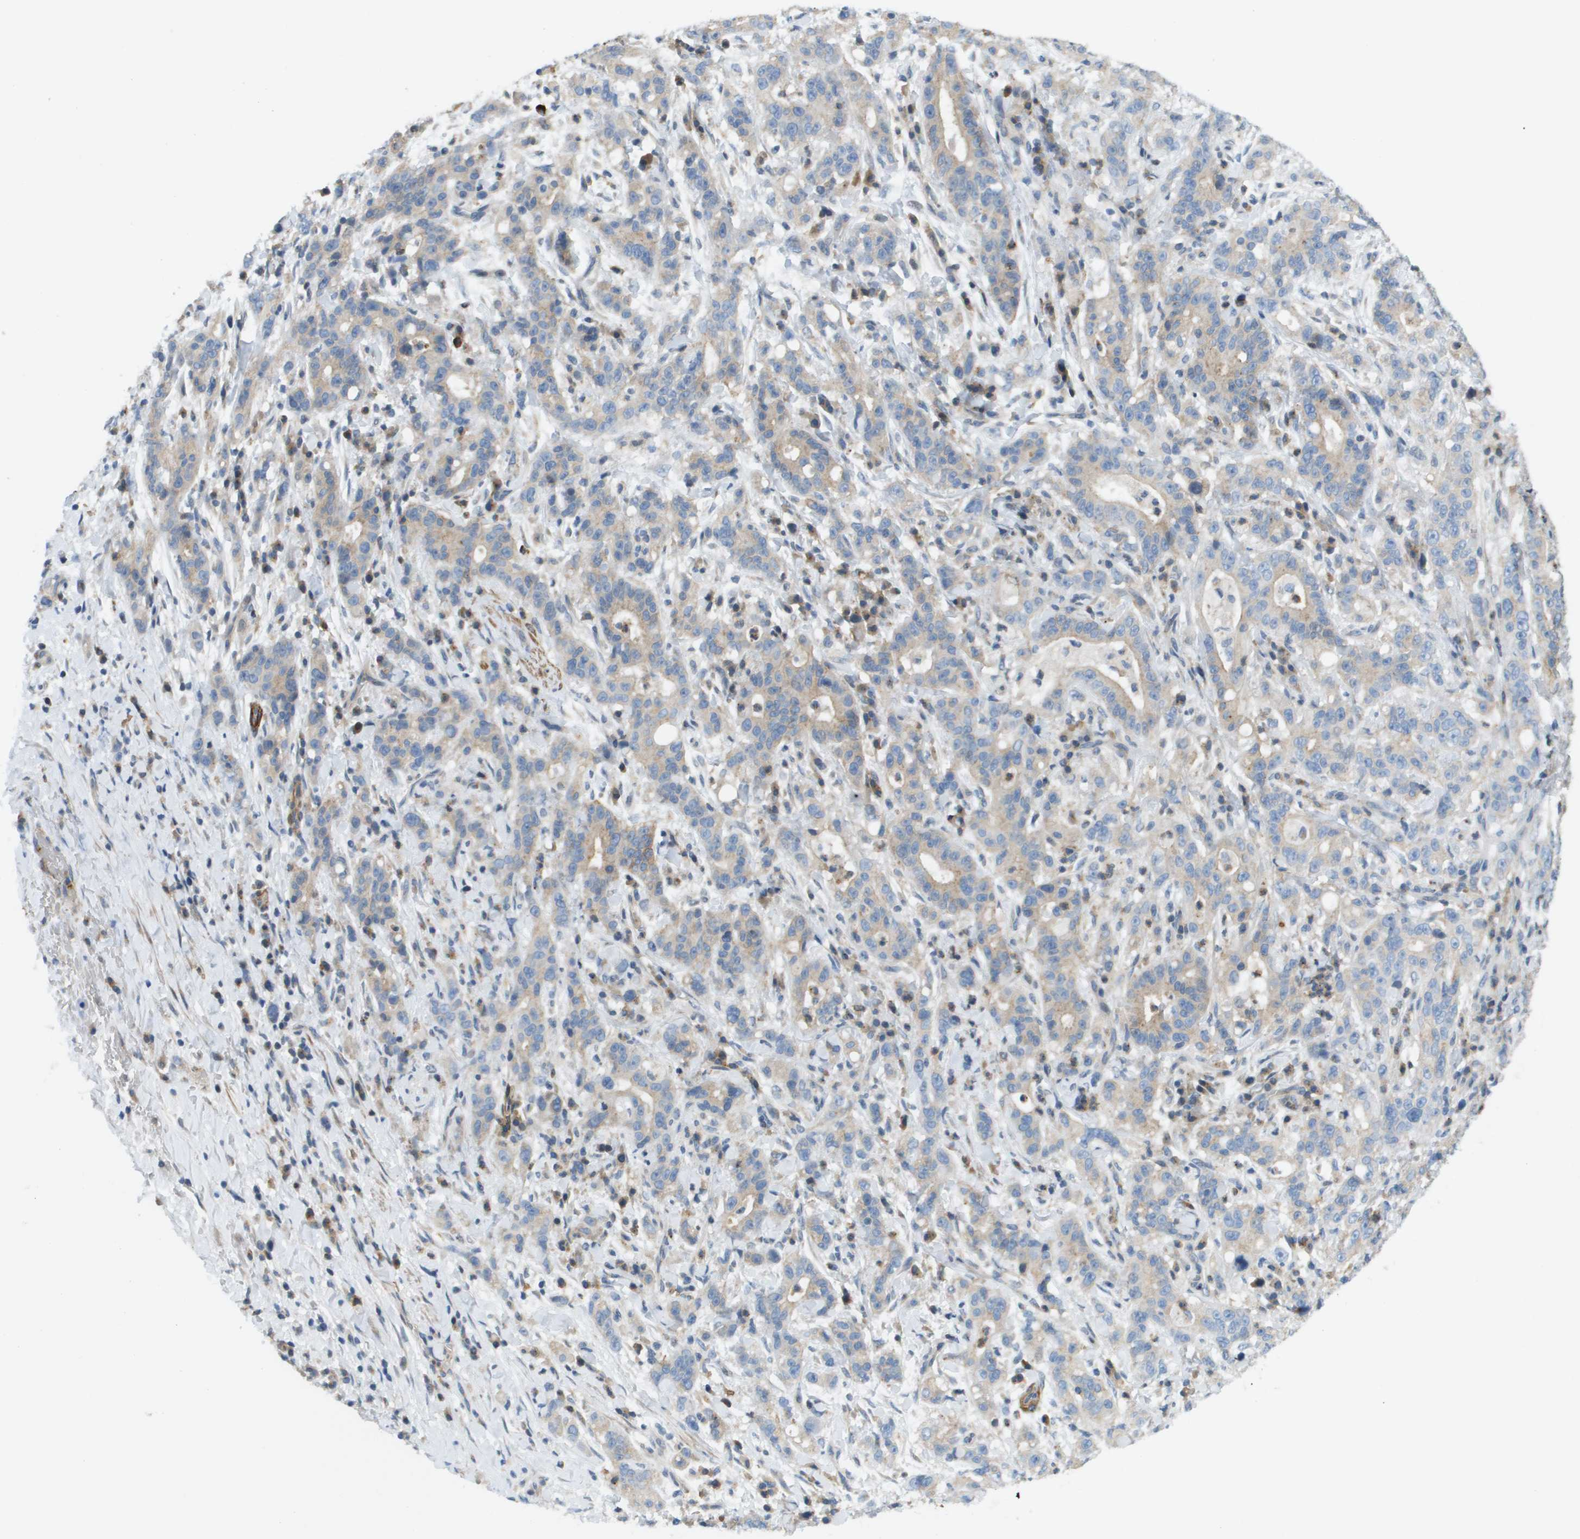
{"staining": {"intensity": "weak", "quantity": ">75%", "location": "cytoplasmic/membranous"}, "tissue": "liver cancer", "cell_type": "Tumor cells", "image_type": "cancer", "snomed": [{"axis": "morphology", "description": "Cholangiocarcinoma"}, {"axis": "topography", "description": "Liver"}], "caption": "IHC (DAB) staining of liver cholangiocarcinoma exhibits weak cytoplasmic/membranous protein expression in approximately >75% of tumor cells. (brown staining indicates protein expression, while blue staining denotes nuclei).", "gene": "MYH11", "patient": {"sex": "female", "age": 38}}